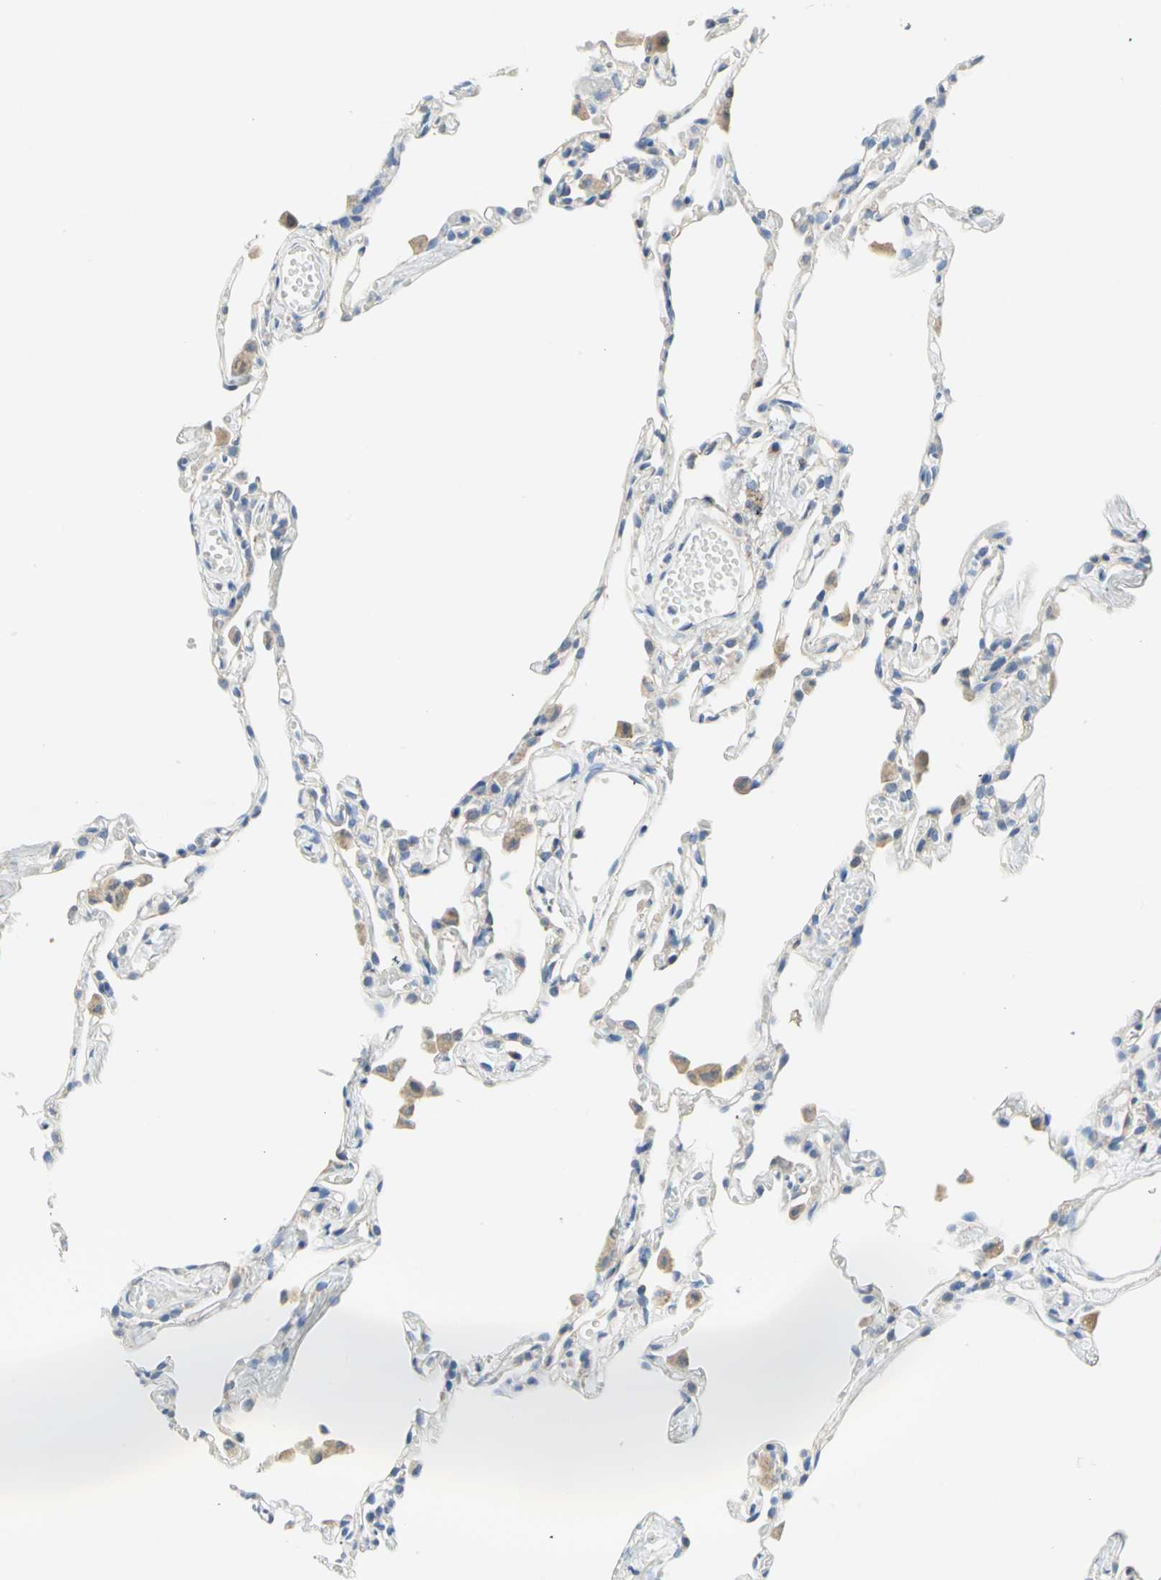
{"staining": {"intensity": "negative", "quantity": "none", "location": "none"}, "tissue": "lung", "cell_type": "Alveolar cells", "image_type": "normal", "snomed": [{"axis": "morphology", "description": "Normal tissue, NOS"}, {"axis": "topography", "description": "Lung"}], "caption": "This is an IHC image of normal lung. There is no staining in alveolar cells.", "gene": "HTR1F", "patient": {"sex": "female", "age": 49}}